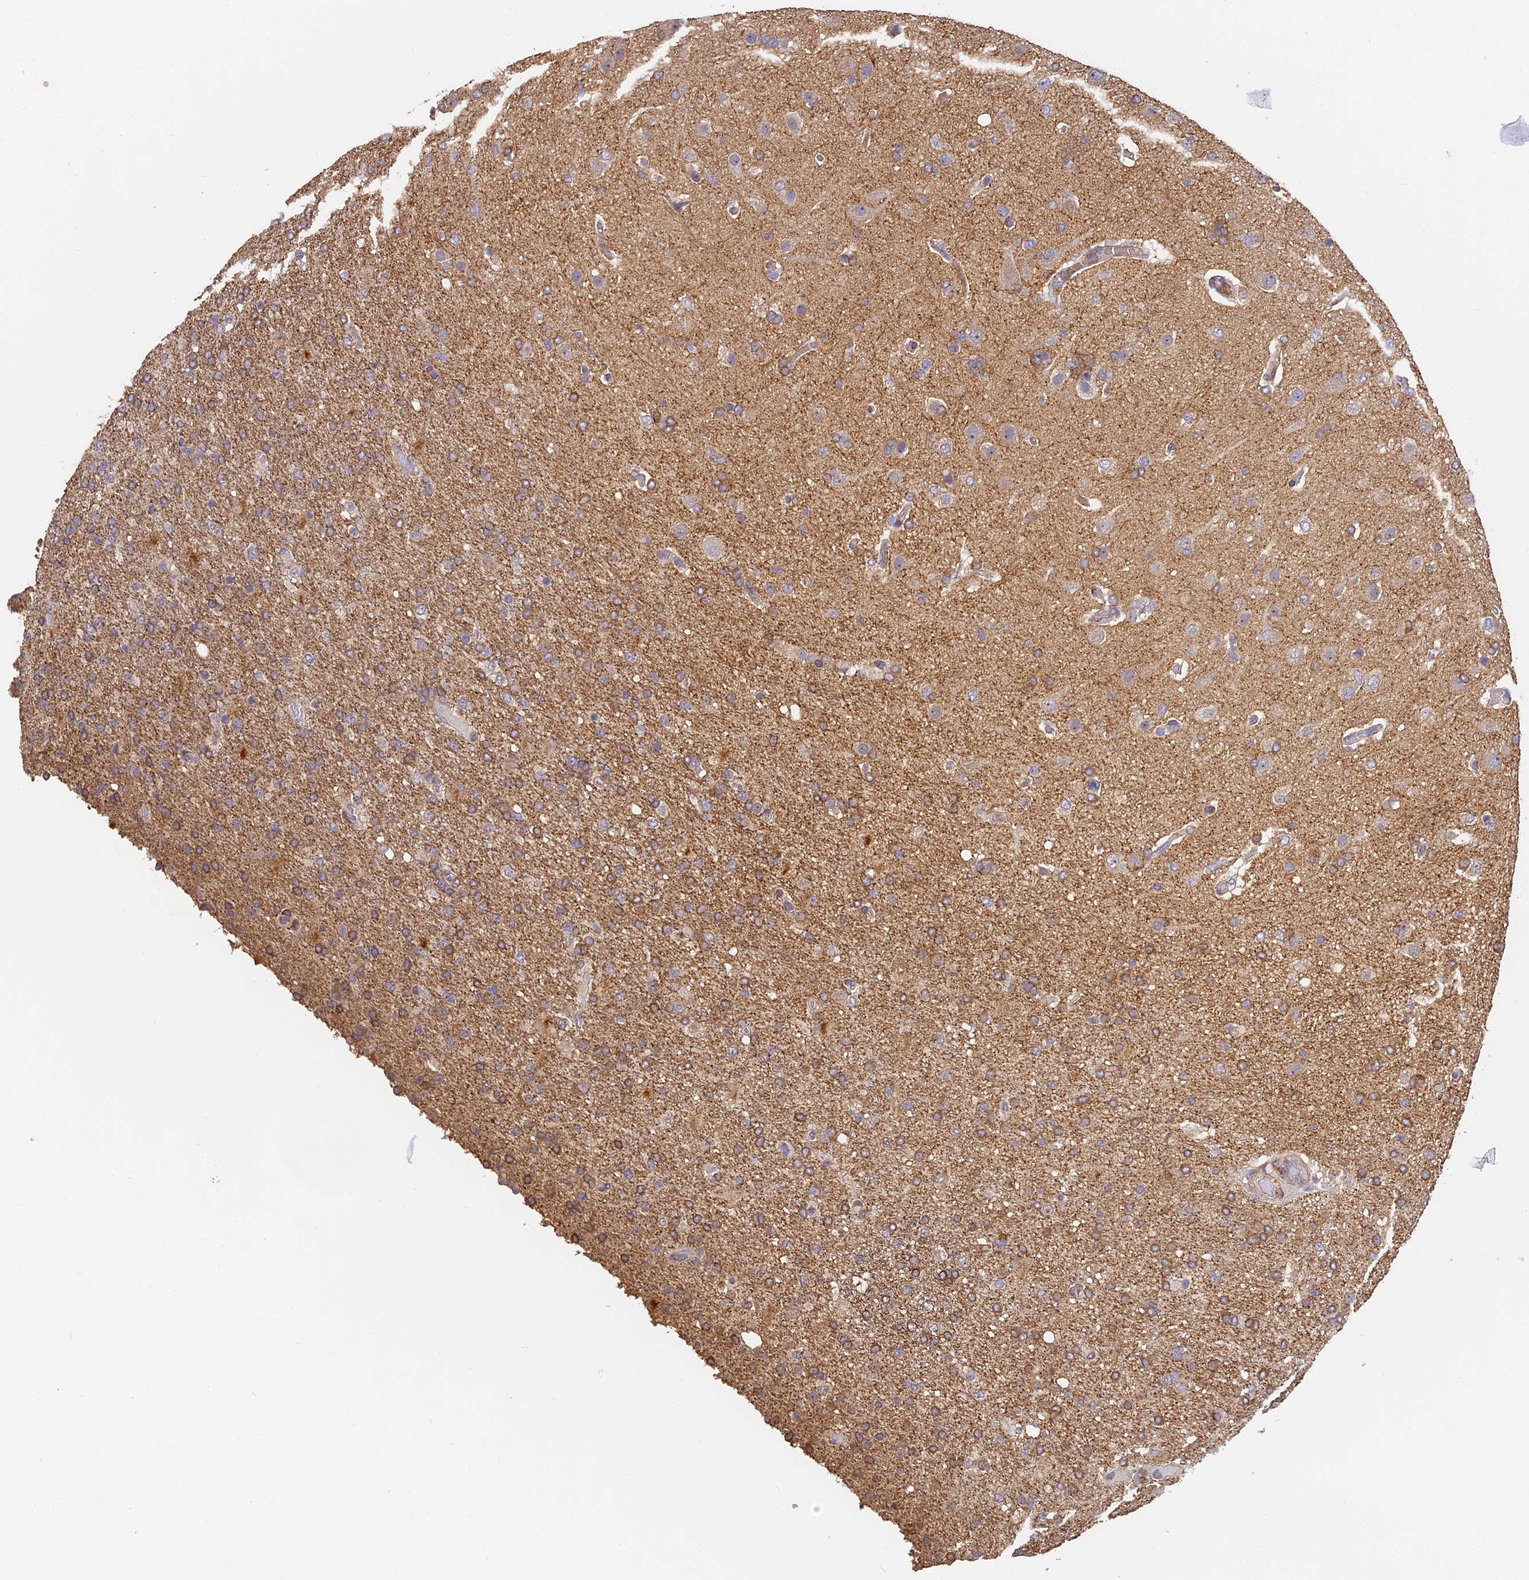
{"staining": {"intensity": "moderate", "quantity": "25%-75%", "location": "cytoplasmic/membranous"}, "tissue": "glioma", "cell_type": "Tumor cells", "image_type": "cancer", "snomed": [{"axis": "morphology", "description": "Glioma, malignant, High grade"}, {"axis": "topography", "description": "Brain"}], "caption": "Immunohistochemical staining of human glioma exhibits medium levels of moderate cytoplasmic/membranous protein staining in about 25%-75% of tumor cells. (Brightfield microscopy of DAB IHC at high magnification).", "gene": "SLC11A1", "patient": {"sex": "female", "age": 74}}